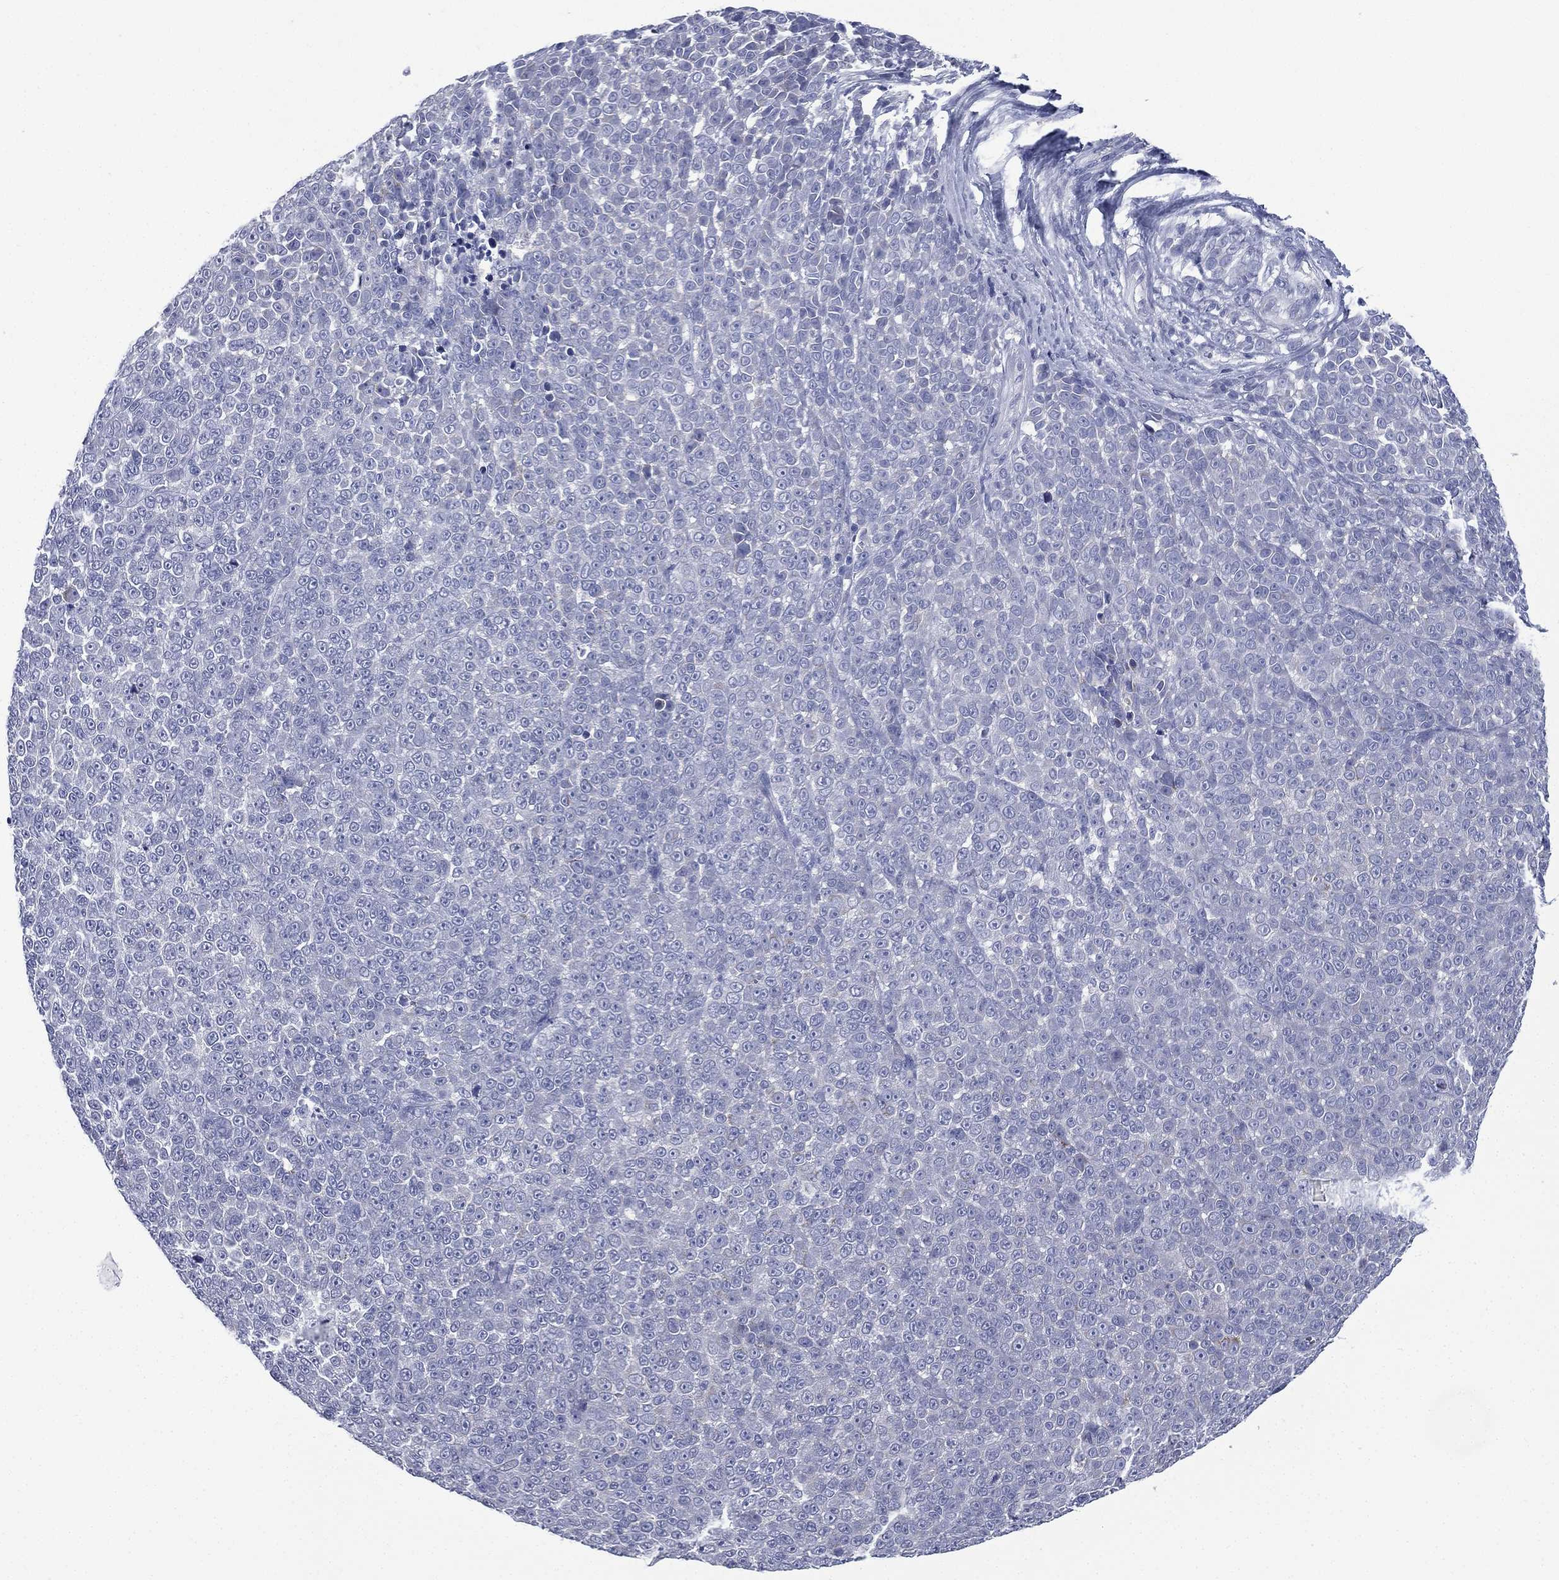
{"staining": {"intensity": "negative", "quantity": "none", "location": "none"}, "tissue": "melanoma", "cell_type": "Tumor cells", "image_type": "cancer", "snomed": [{"axis": "morphology", "description": "Malignant melanoma, NOS"}, {"axis": "topography", "description": "Skin"}], "caption": "This is a micrograph of immunohistochemistry staining of melanoma, which shows no expression in tumor cells.", "gene": "FCER2", "patient": {"sex": "female", "age": 95}}